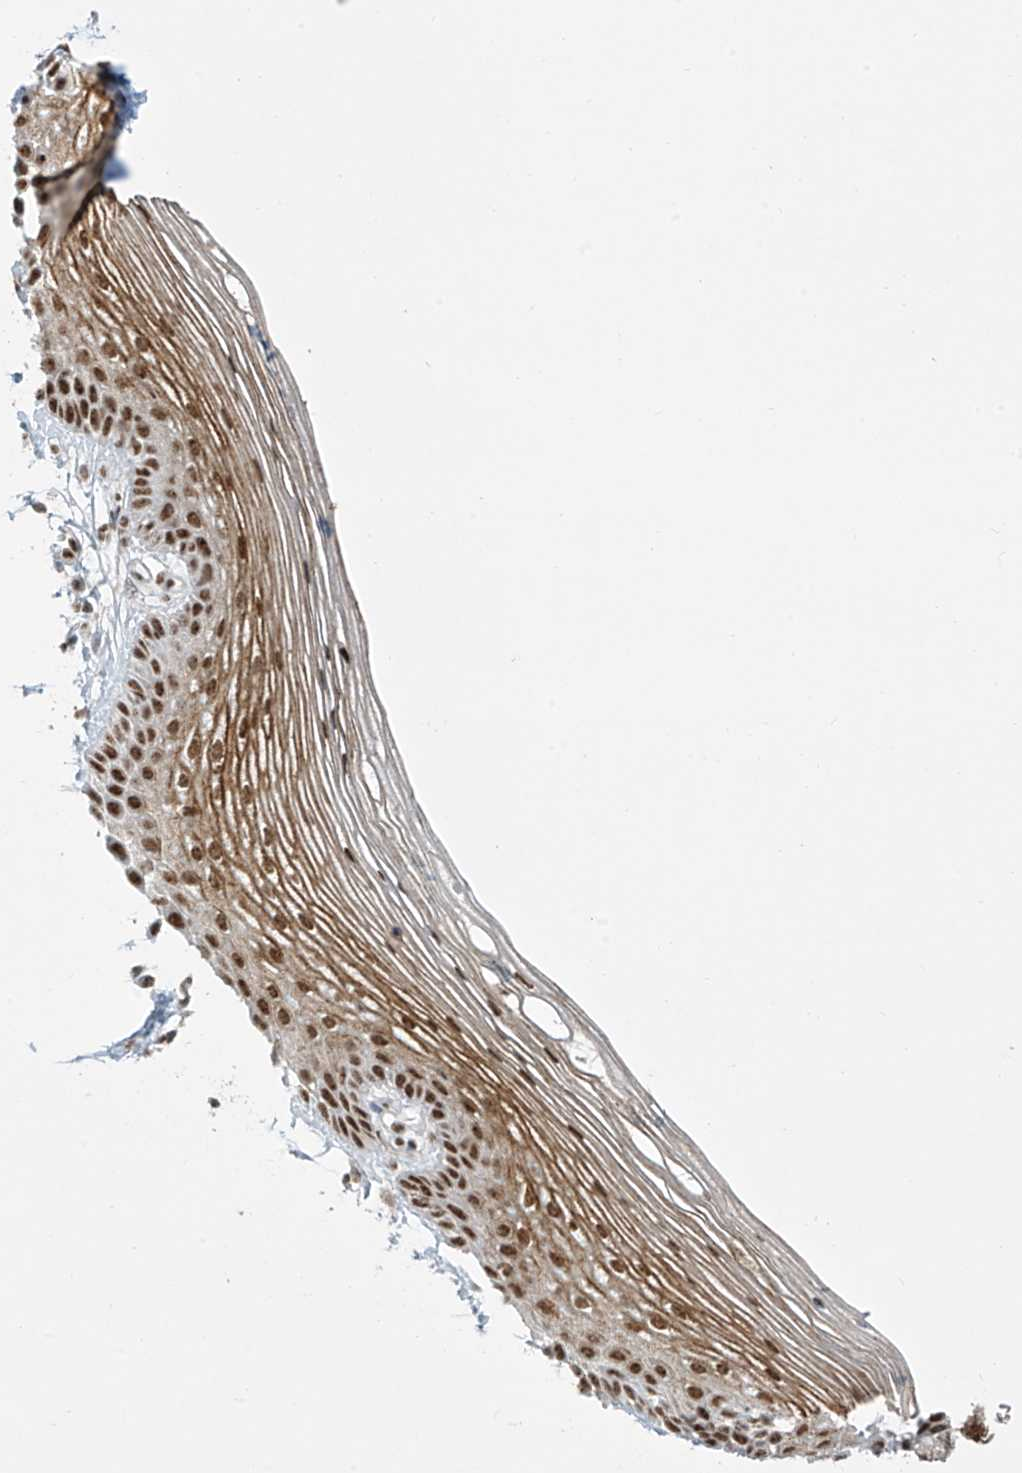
{"staining": {"intensity": "moderate", "quantity": ">75%", "location": "cytoplasmic/membranous,nuclear"}, "tissue": "vagina", "cell_type": "Squamous epithelial cells", "image_type": "normal", "snomed": [{"axis": "morphology", "description": "Normal tissue, NOS"}, {"axis": "topography", "description": "Vagina"}], "caption": "Human vagina stained for a protein (brown) exhibits moderate cytoplasmic/membranous,nuclear positive positivity in approximately >75% of squamous epithelial cells.", "gene": "MS4A6A", "patient": {"sex": "female", "age": 46}}